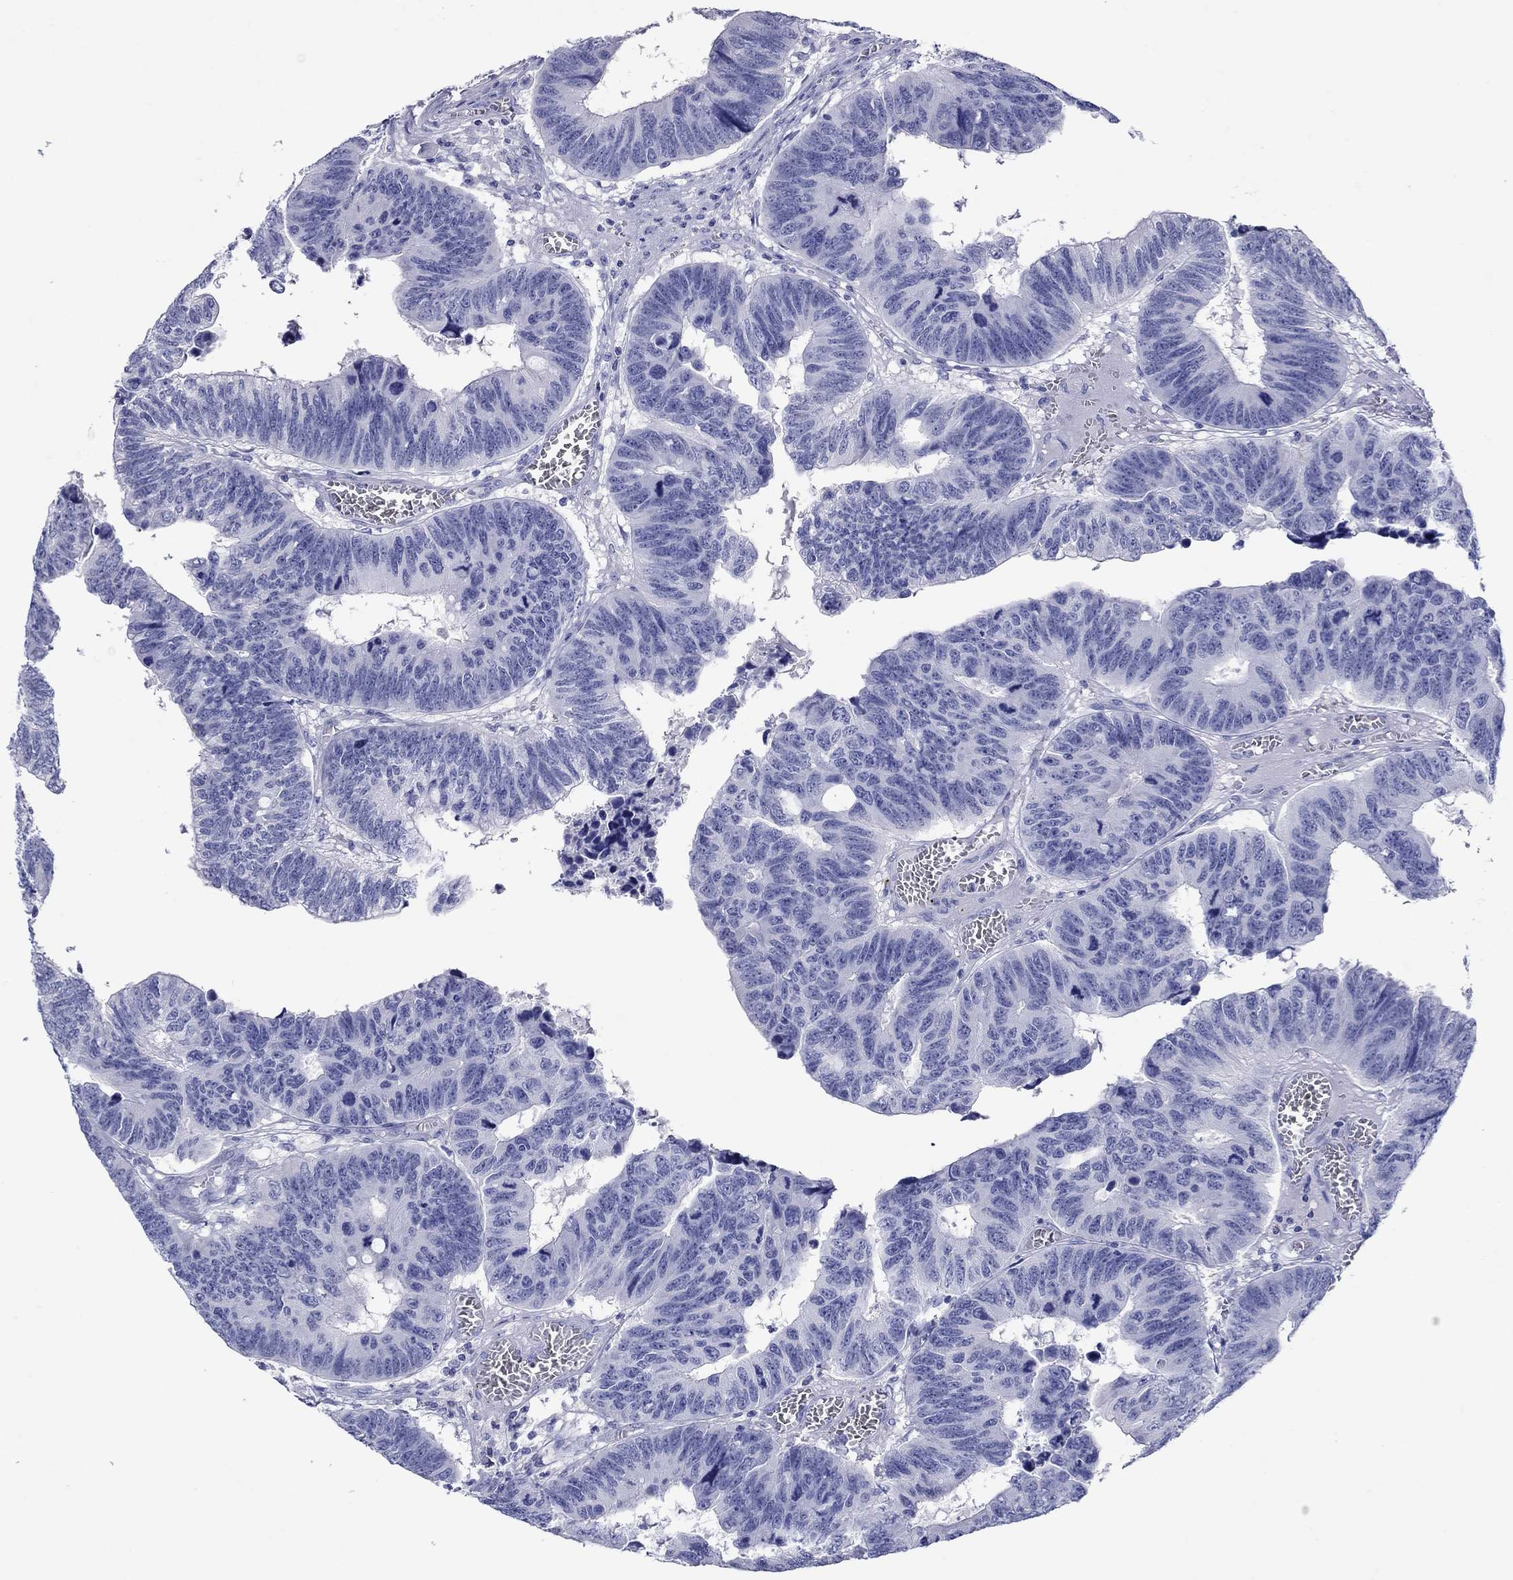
{"staining": {"intensity": "negative", "quantity": "none", "location": "none"}, "tissue": "colorectal cancer", "cell_type": "Tumor cells", "image_type": "cancer", "snomed": [{"axis": "morphology", "description": "Adenocarcinoma, NOS"}, {"axis": "topography", "description": "Appendix"}, {"axis": "topography", "description": "Colon"}, {"axis": "topography", "description": "Cecum"}, {"axis": "topography", "description": "Colon asc"}], "caption": "Immunohistochemistry (IHC) image of neoplastic tissue: colorectal cancer (adenocarcinoma) stained with DAB demonstrates no significant protein positivity in tumor cells. (Stains: DAB IHC with hematoxylin counter stain, Microscopy: brightfield microscopy at high magnification).", "gene": "ATP4A", "patient": {"sex": "female", "age": 85}}